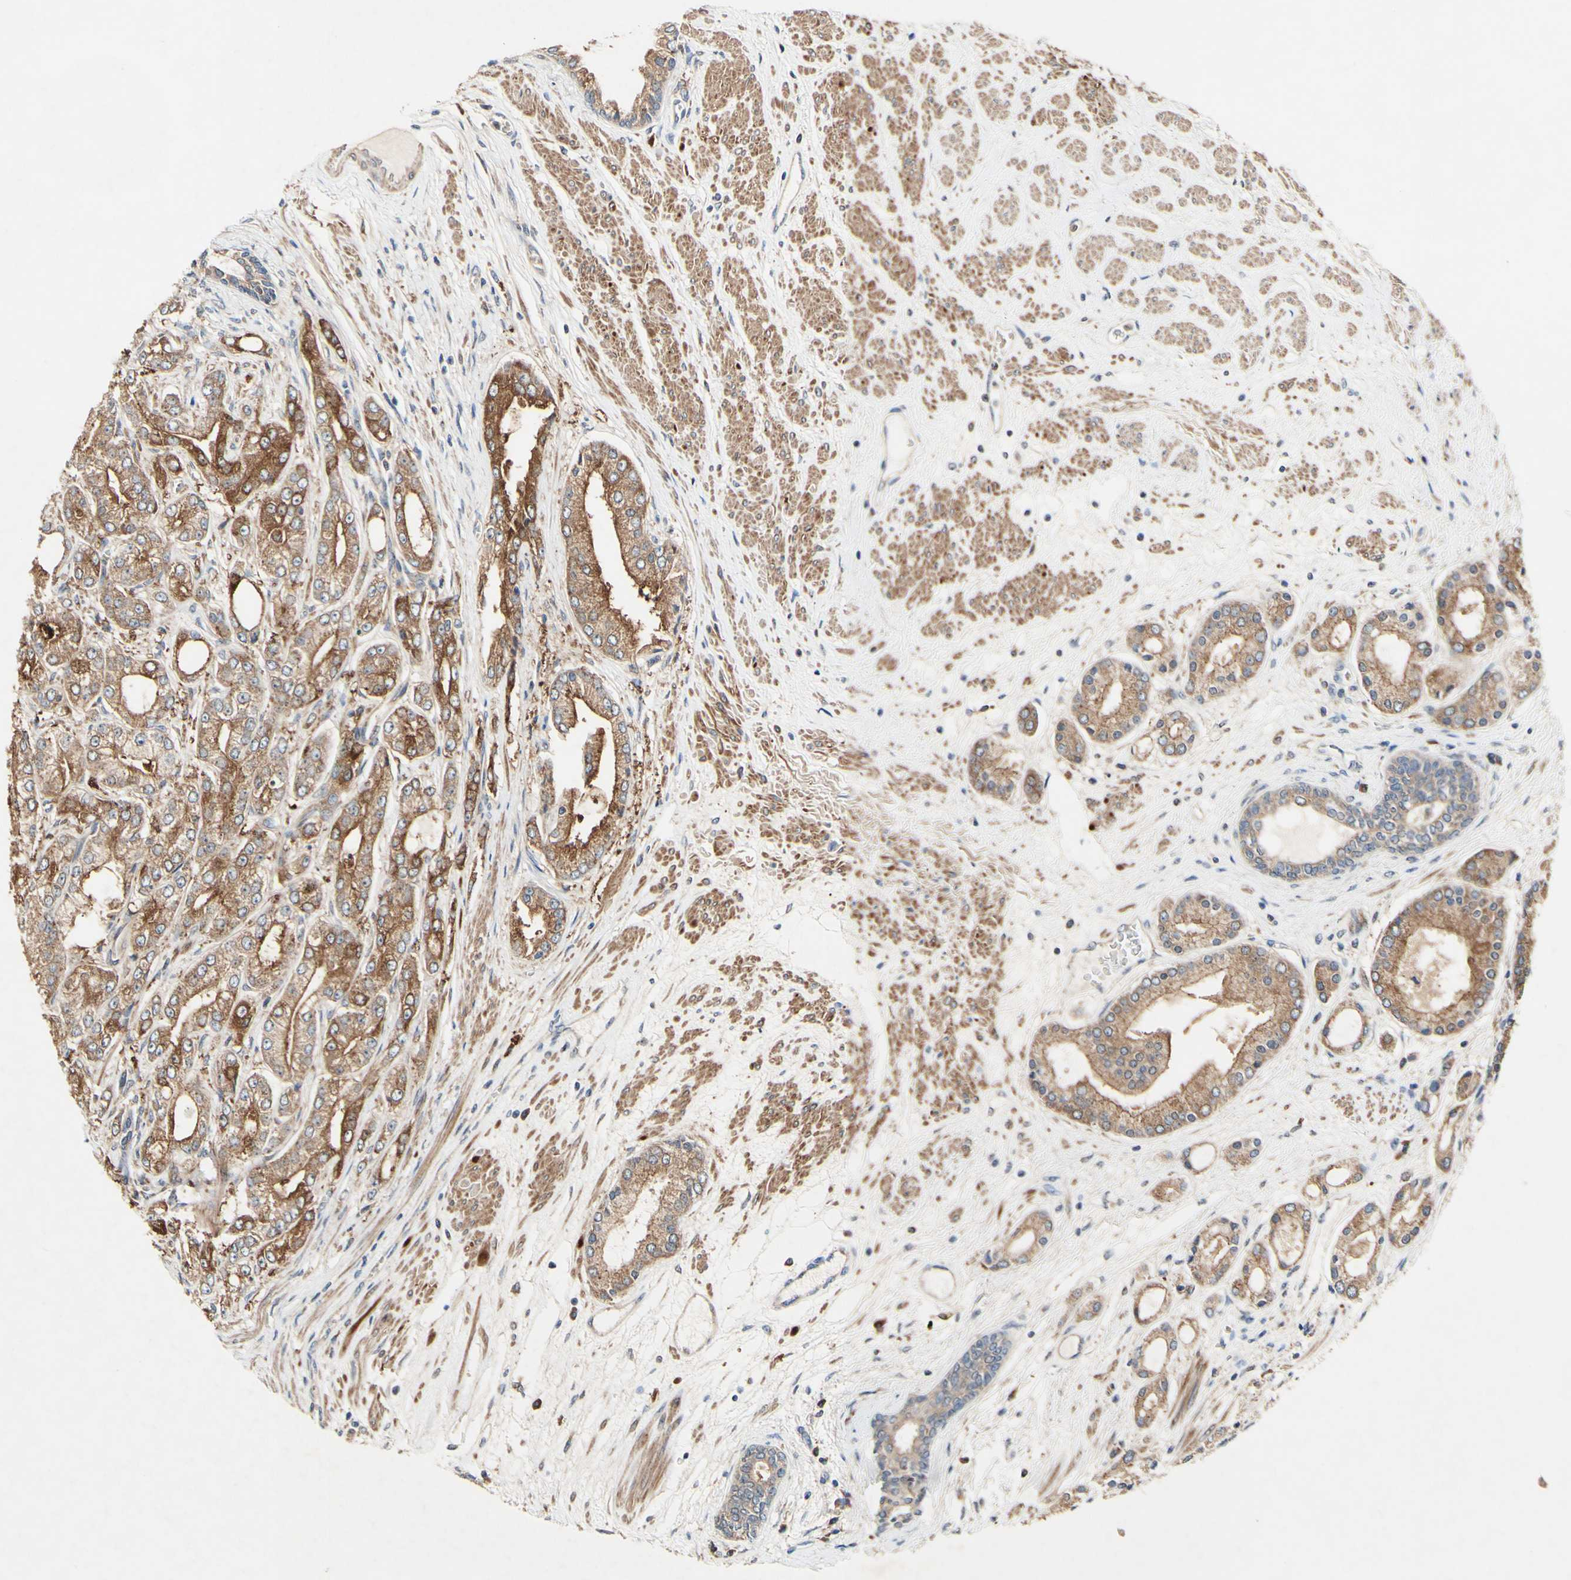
{"staining": {"intensity": "moderate", "quantity": ">75%", "location": "cytoplasmic/membranous"}, "tissue": "prostate cancer", "cell_type": "Tumor cells", "image_type": "cancer", "snomed": [{"axis": "morphology", "description": "Adenocarcinoma, High grade"}, {"axis": "topography", "description": "Prostate"}], "caption": "Immunohistochemical staining of human prostate adenocarcinoma (high-grade) reveals moderate cytoplasmic/membranous protein staining in about >75% of tumor cells.", "gene": "PDGFB", "patient": {"sex": "male", "age": 59}}